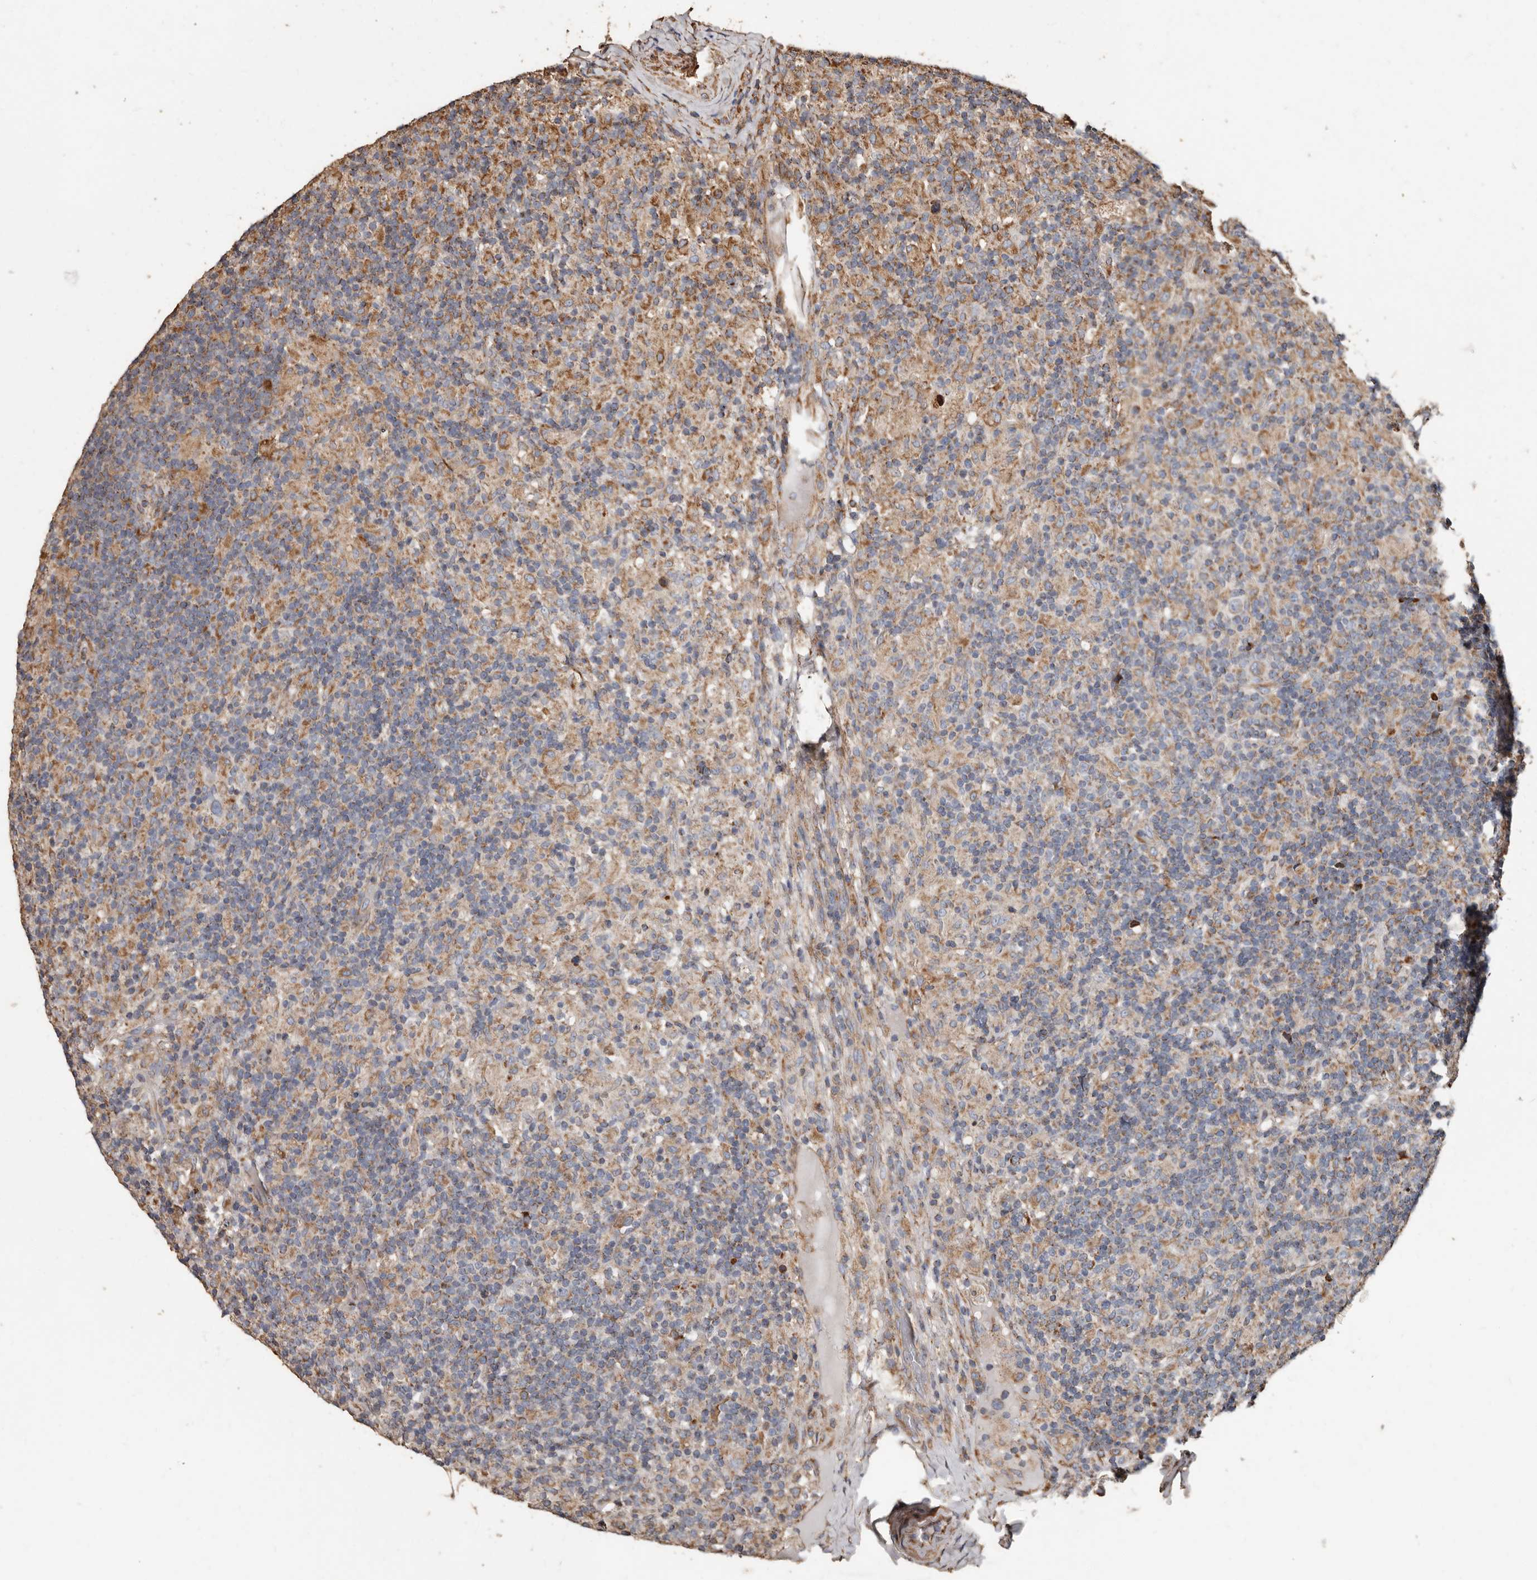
{"staining": {"intensity": "moderate", "quantity": ">75%", "location": "cytoplasmic/membranous"}, "tissue": "lymphoma", "cell_type": "Tumor cells", "image_type": "cancer", "snomed": [{"axis": "morphology", "description": "Hodgkin's disease, NOS"}, {"axis": "topography", "description": "Lymph node"}], "caption": "Immunohistochemistry (IHC) staining of lymphoma, which displays medium levels of moderate cytoplasmic/membranous expression in about >75% of tumor cells indicating moderate cytoplasmic/membranous protein expression. The staining was performed using DAB (3,3'-diaminobenzidine) (brown) for protein detection and nuclei were counterstained in hematoxylin (blue).", "gene": "OSGIN2", "patient": {"sex": "male", "age": 70}}